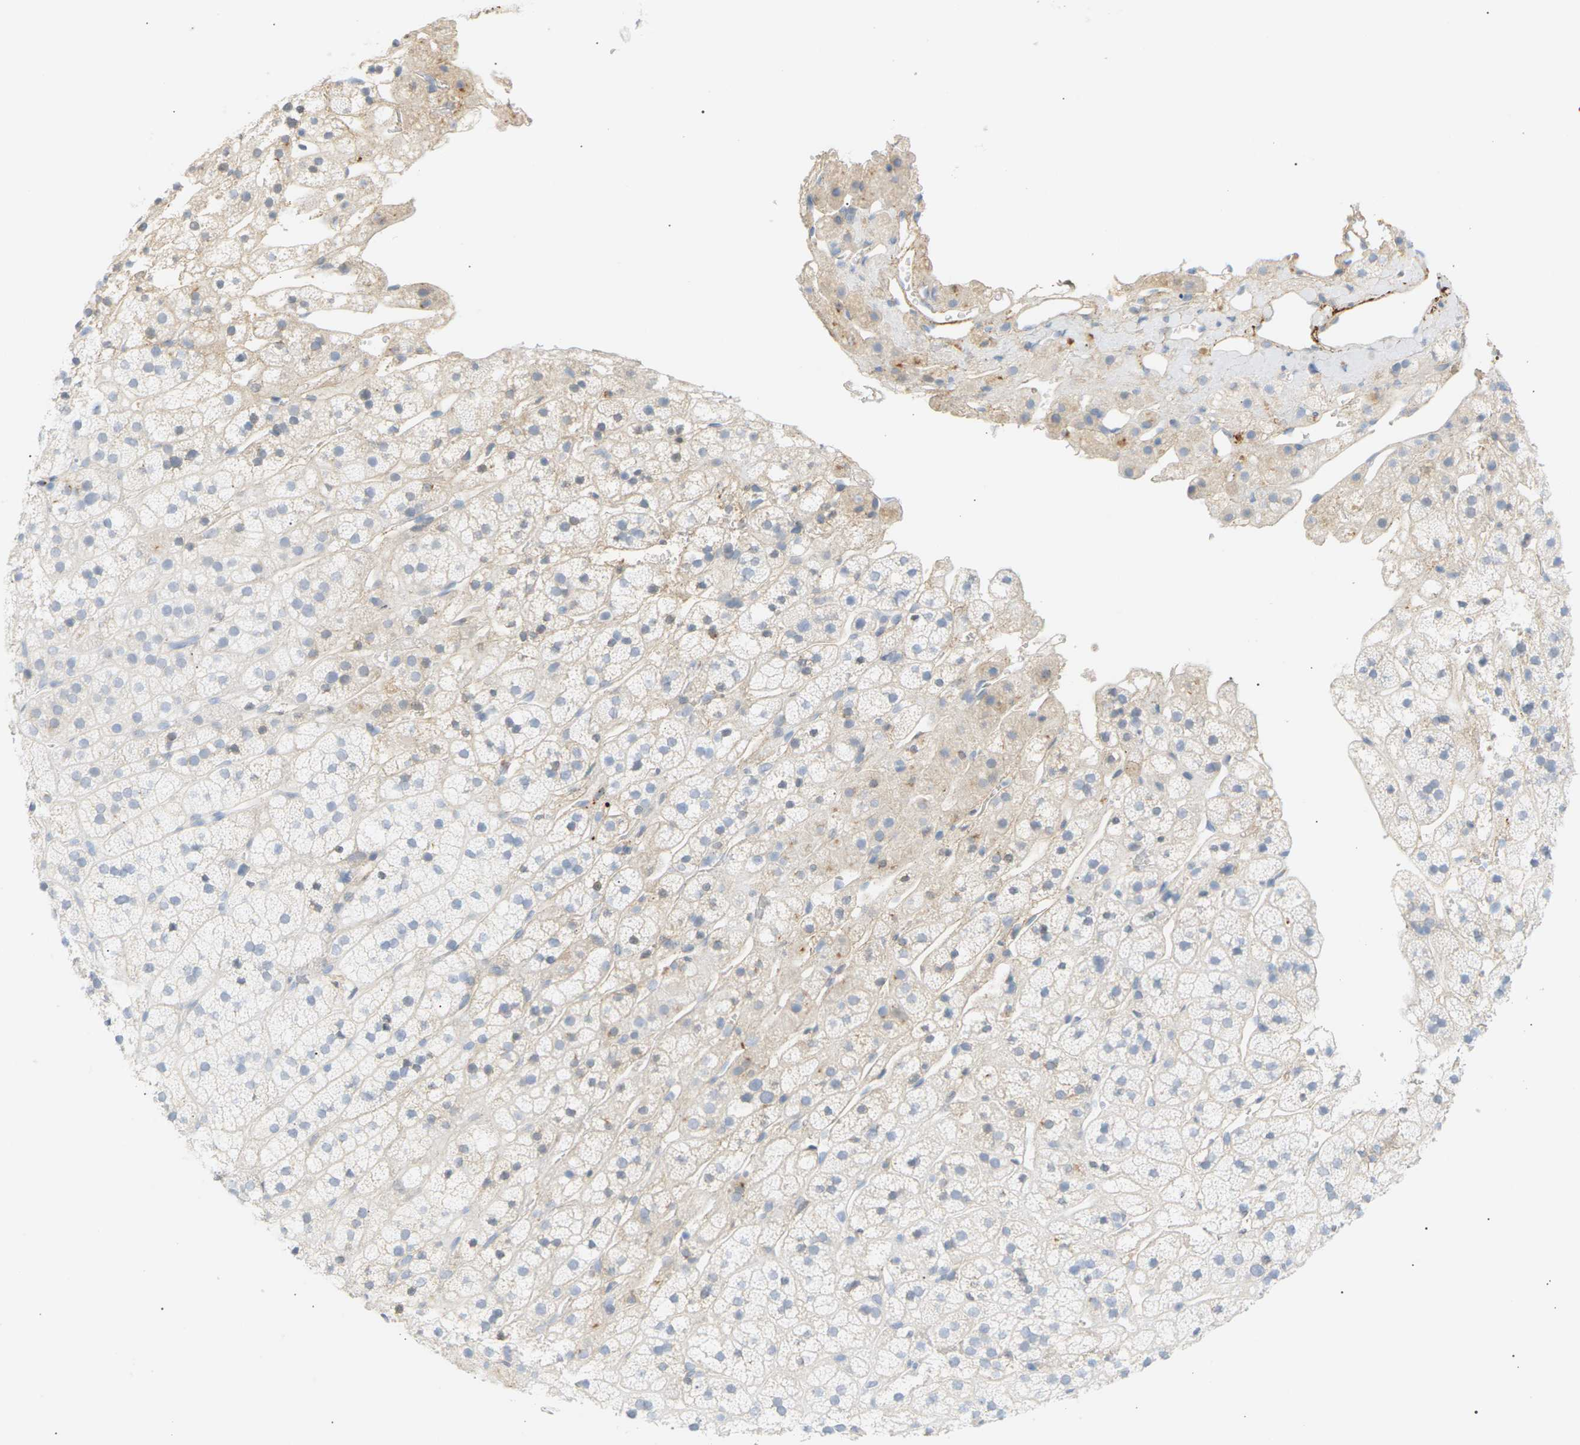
{"staining": {"intensity": "weak", "quantity": "<25%", "location": "cytoplasmic/membranous"}, "tissue": "adrenal gland", "cell_type": "Glandular cells", "image_type": "normal", "snomed": [{"axis": "morphology", "description": "Normal tissue, NOS"}, {"axis": "topography", "description": "Adrenal gland"}], "caption": "Adrenal gland stained for a protein using IHC displays no expression glandular cells.", "gene": "CLU", "patient": {"sex": "male", "age": 56}}